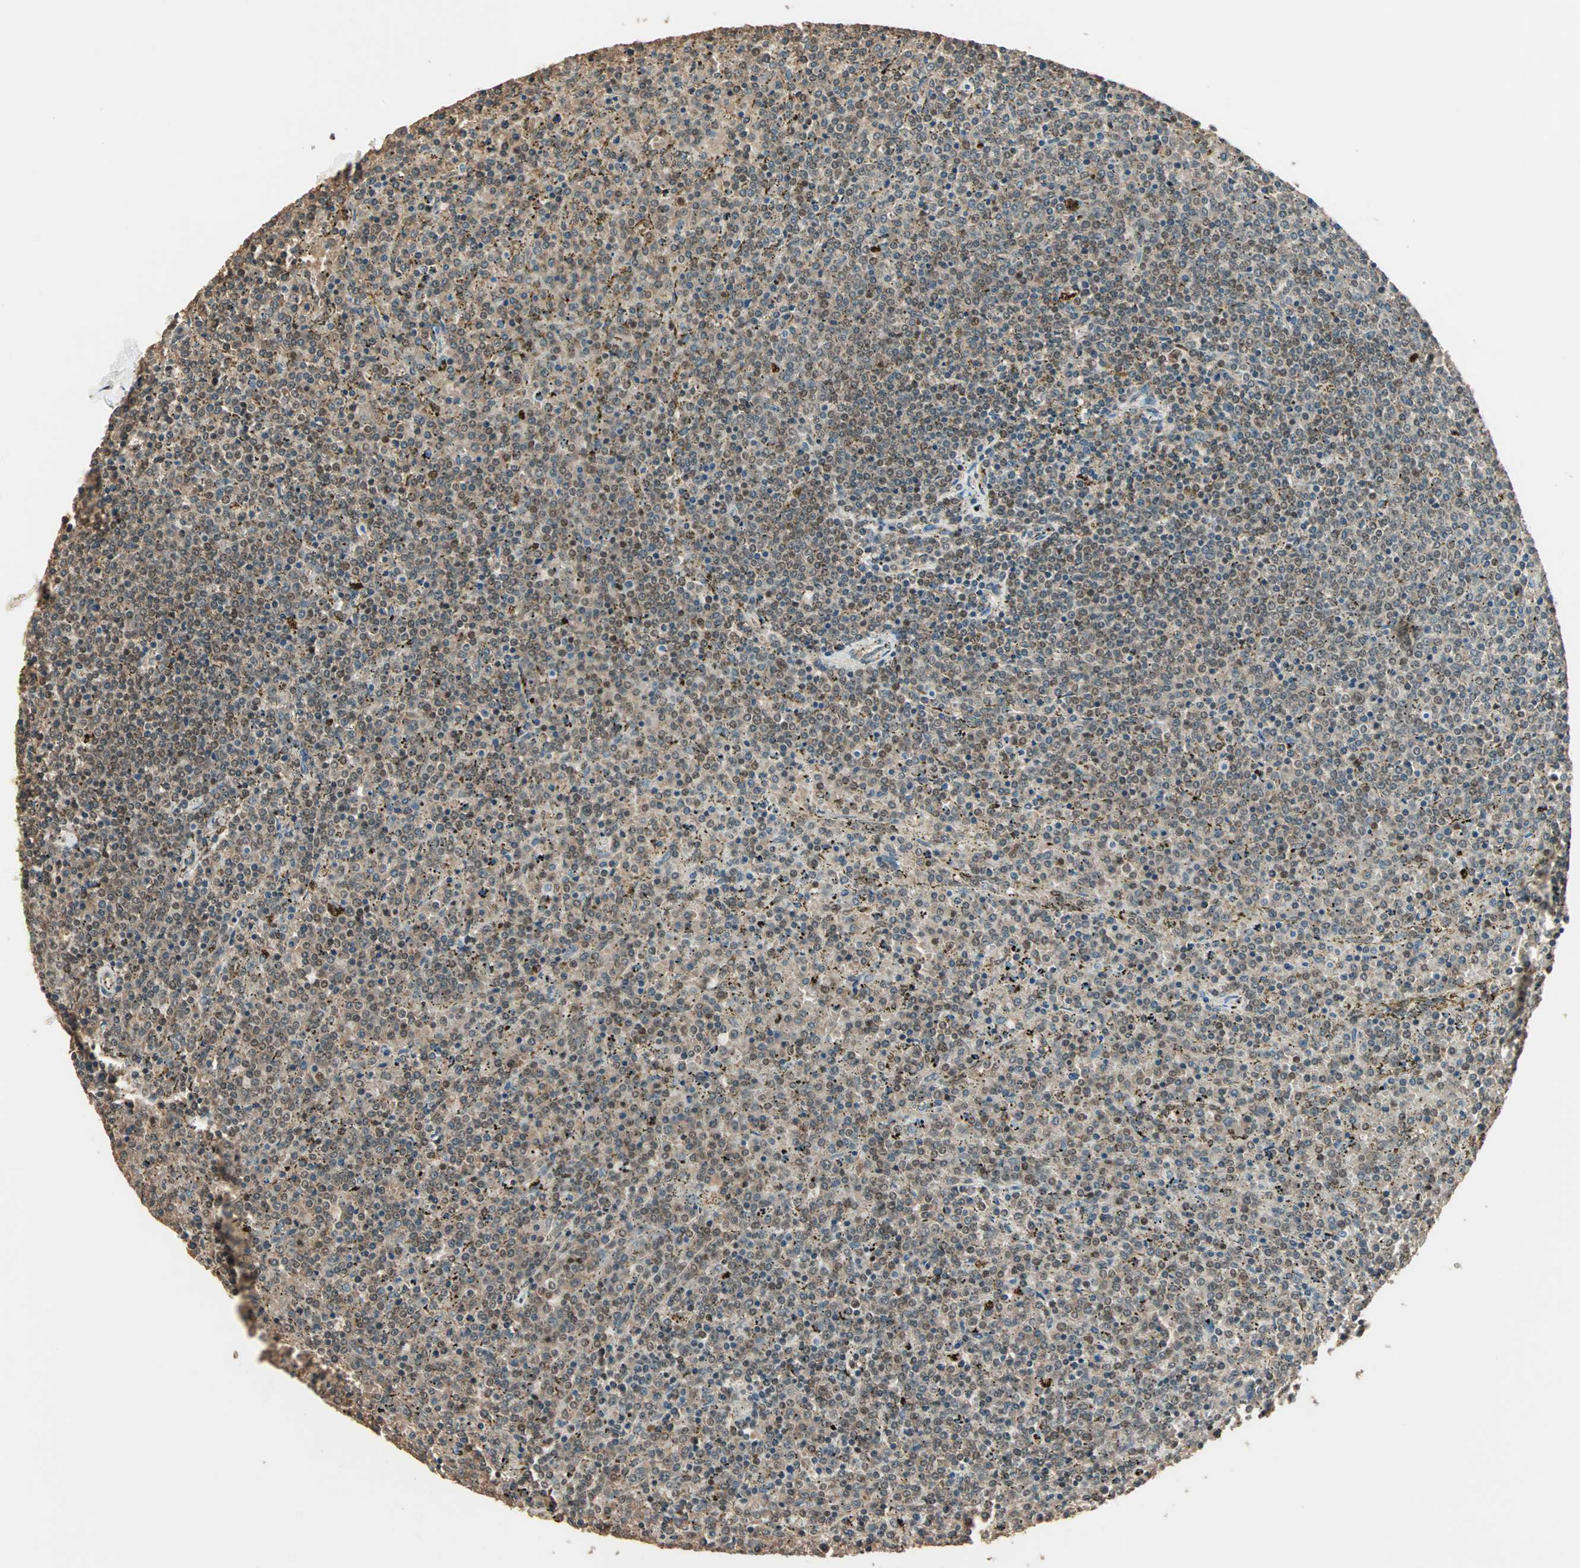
{"staining": {"intensity": "moderate", "quantity": ">75%", "location": "cytoplasmic/membranous,nuclear"}, "tissue": "lymphoma", "cell_type": "Tumor cells", "image_type": "cancer", "snomed": [{"axis": "morphology", "description": "Malignant lymphoma, non-Hodgkin's type, Low grade"}, {"axis": "topography", "description": "Spleen"}], "caption": "A micrograph of lymphoma stained for a protein demonstrates moderate cytoplasmic/membranous and nuclear brown staining in tumor cells.", "gene": "MDC1", "patient": {"sex": "female", "age": 77}}